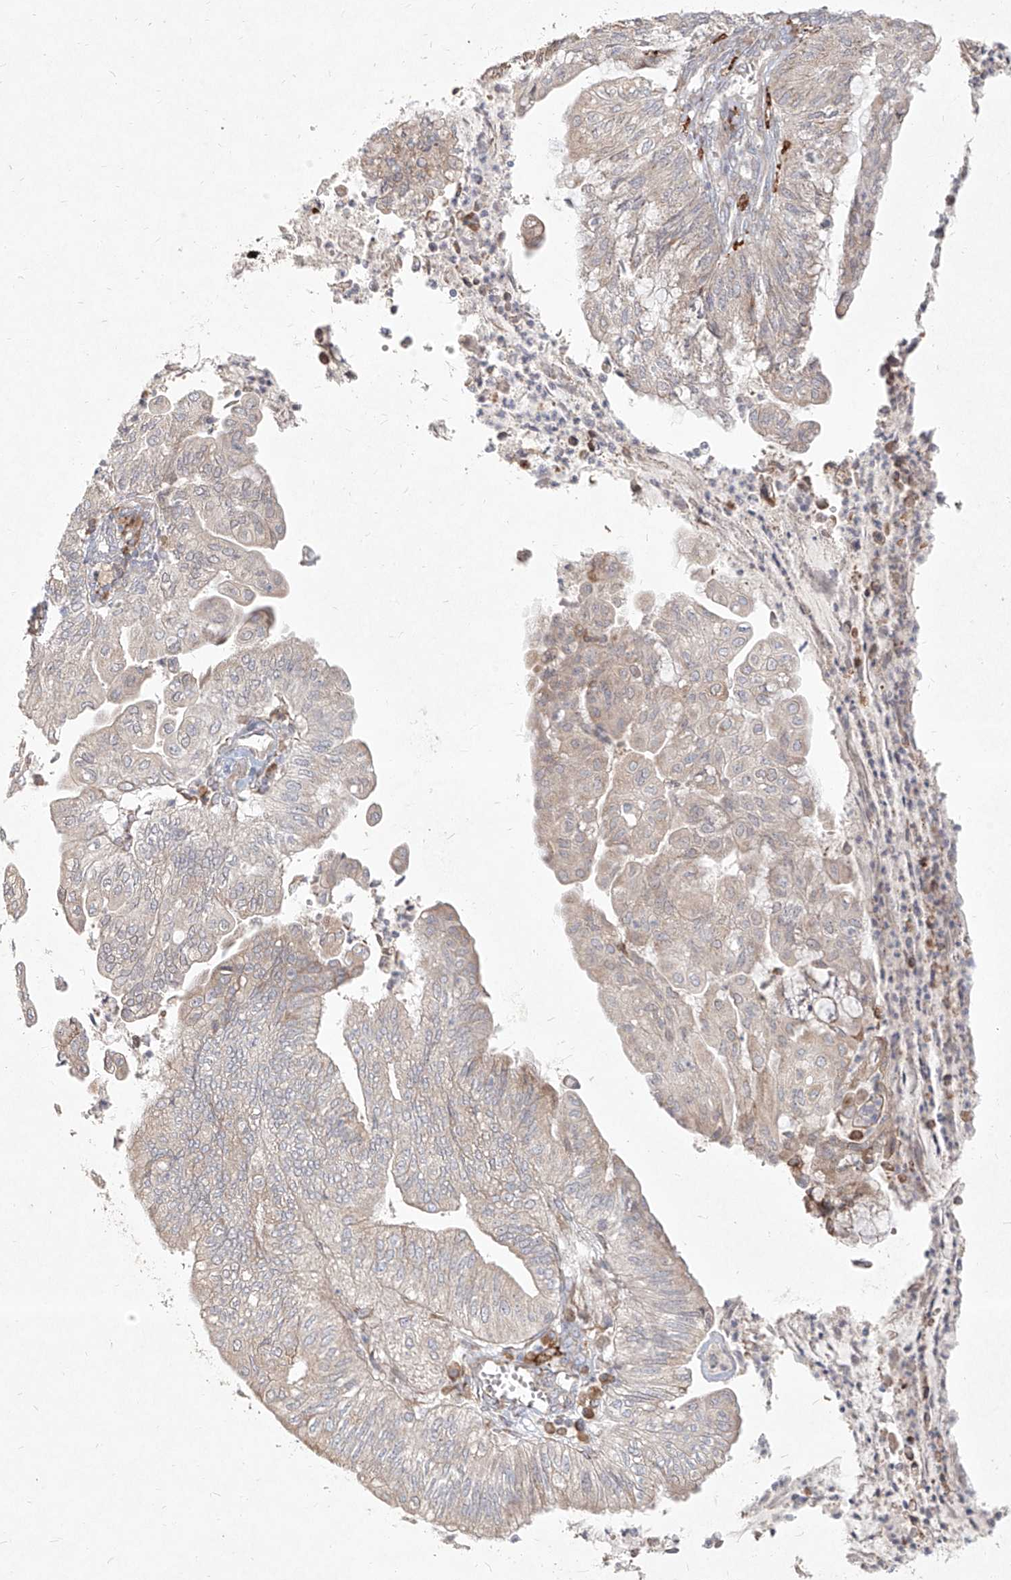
{"staining": {"intensity": "negative", "quantity": "none", "location": "none"}, "tissue": "endometrial cancer", "cell_type": "Tumor cells", "image_type": "cancer", "snomed": [{"axis": "morphology", "description": "Adenocarcinoma, NOS"}, {"axis": "topography", "description": "Endometrium"}], "caption": "Tumor cells are negative for protein expression in human endometrial cancer.", "gene": "CD209", "patient": {"sex": "female", "age": 59}}